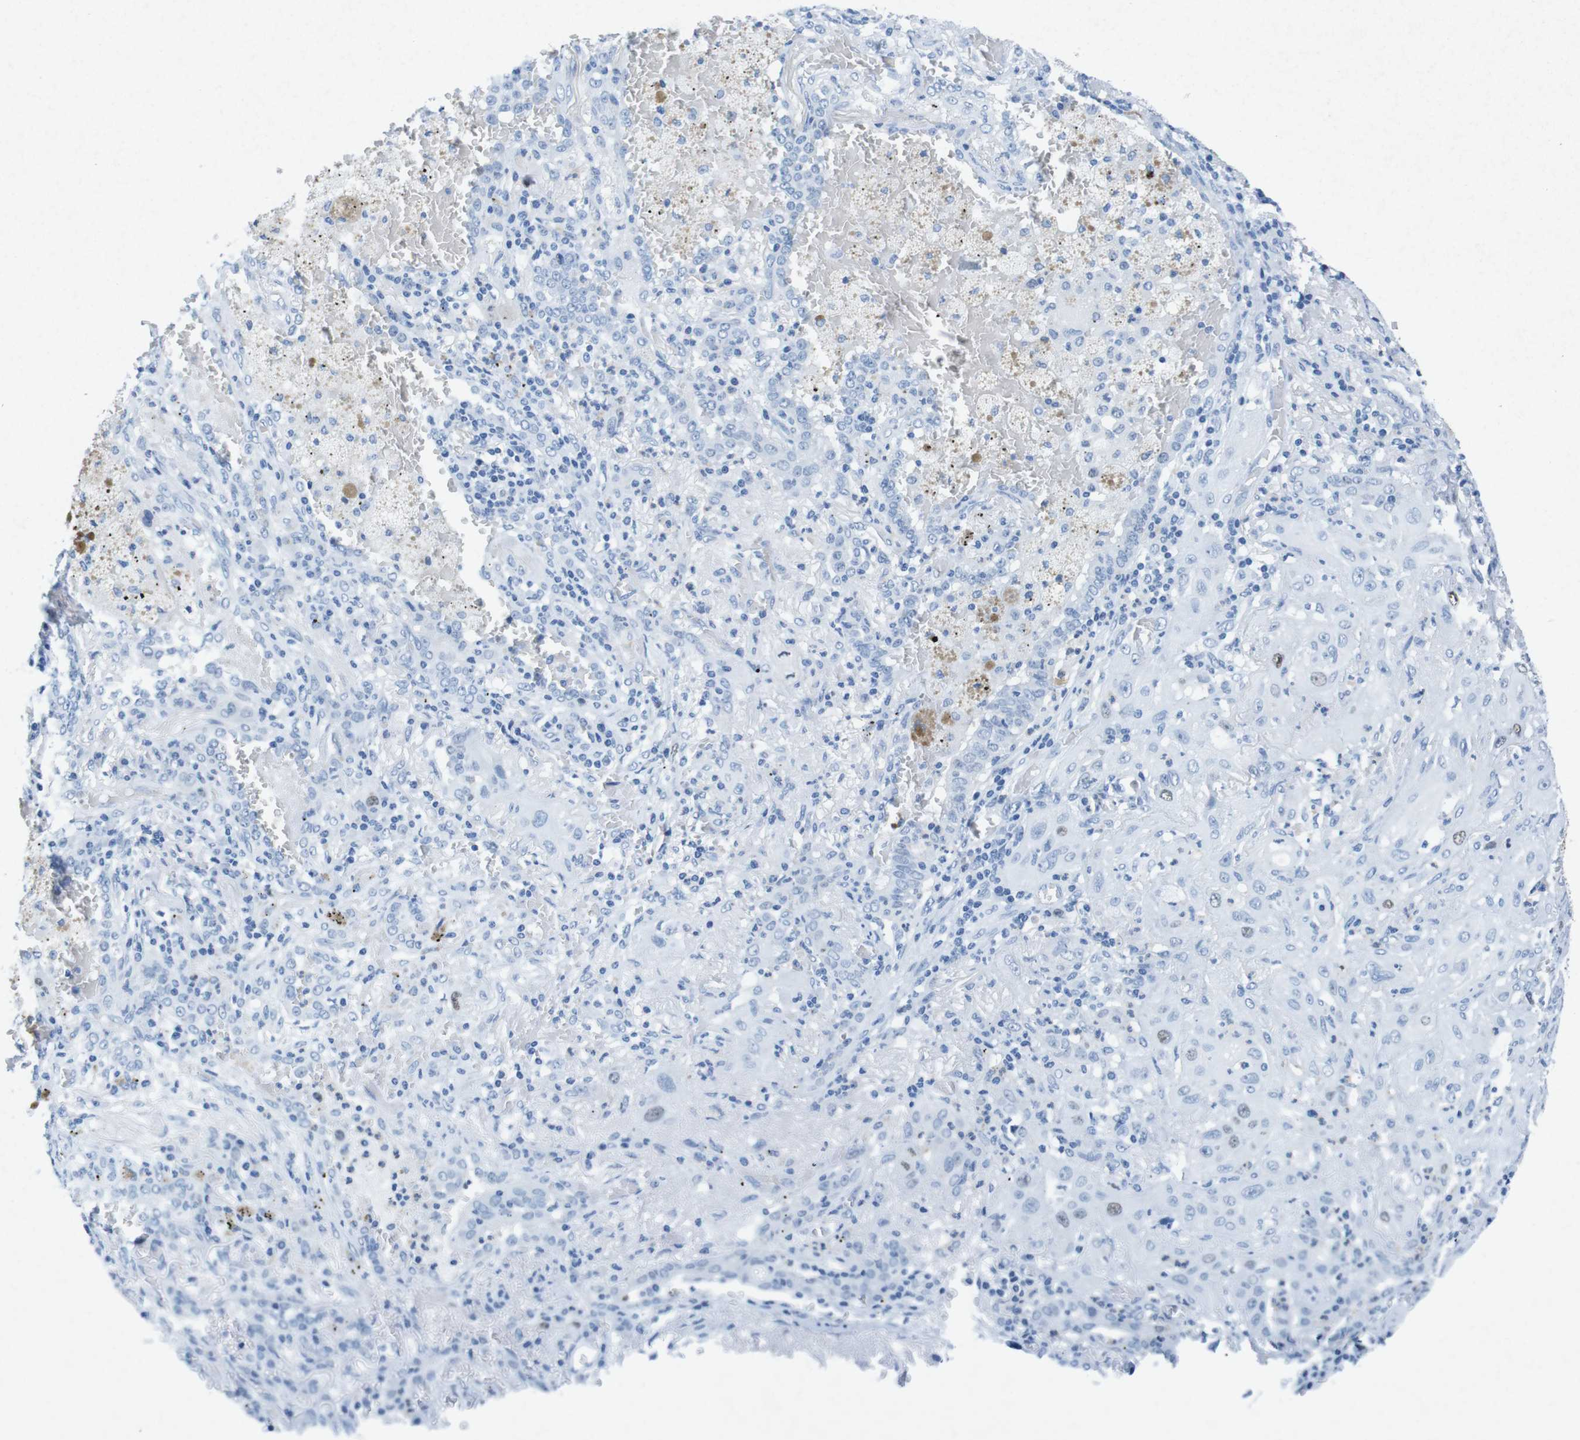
{"staining": {"intensity": "negative", "quantity": "none", "location": "none"}, "tissue": "lung cancer", "cell_type": "Tumor cells", "image_type": "cancer", "snomed": [{"axis": "morphology", "description": "Squamous cell carcinoma, NOS"}, {"axis": "topography", "description": "Lung"}], "caption": "Image shows no protein expression in tumor cells of lung squamous cell carcinoma tissue.", "gene": "CTAG1B", "patient": {"sex": "female", "age": 47}}